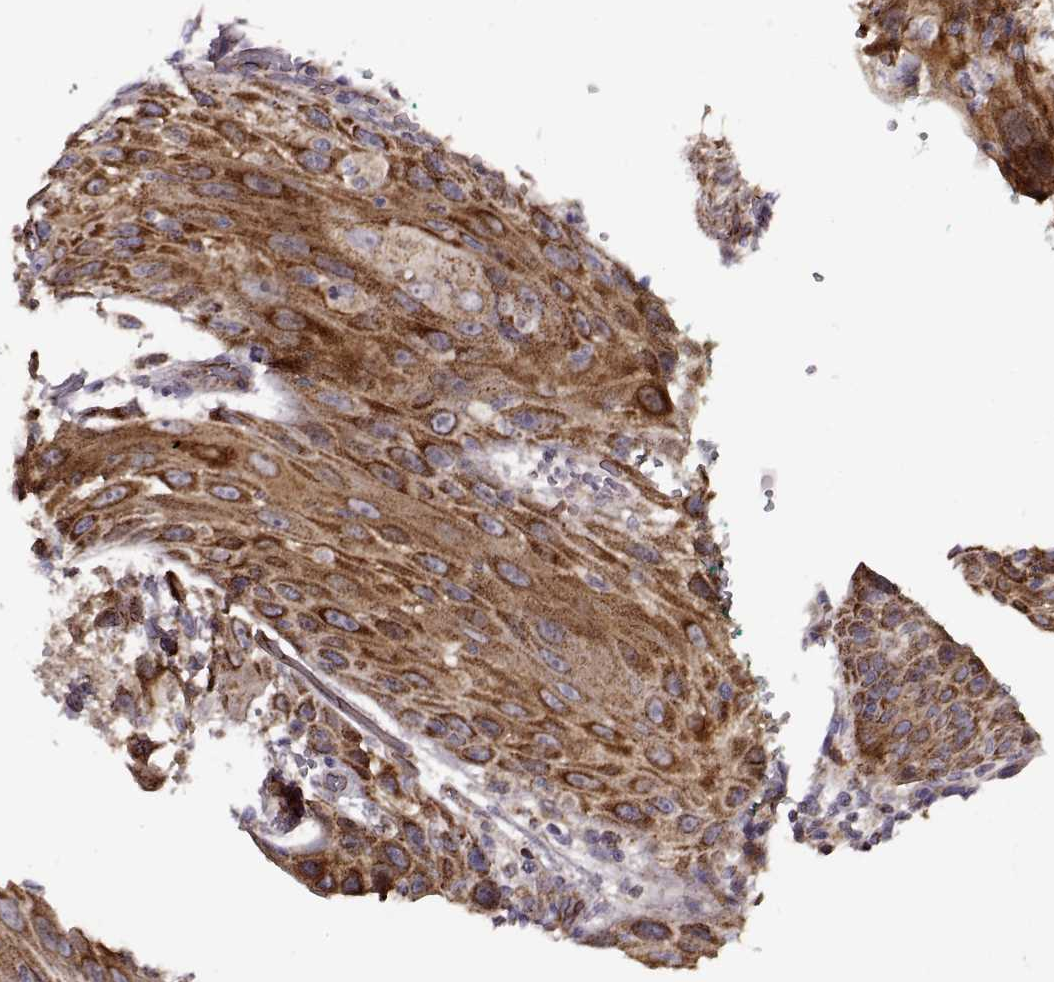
{"staining": {"intensity": "strong", "quantity": ">75%", "location": "cytoplasmic/membranous"}, "tissue": "head and neck cancer", "cell_type": "Tumor cells", "image_type": "cancer", "snomed": [{"axis": "morphology", "description": "Squamous cell carcinoma, NOS"}, {"axis": "topography", "description": "Head-Neck"}], "caption": "Squamous cell carcinoma (head and neck) was stained to show a protein in brown. There is high levels of strong cytoplasmic/membranous staining in approximately >75% of tumor cells.", "gene": "MTSS1", "patient": {"sex": "male", "age": 69}}